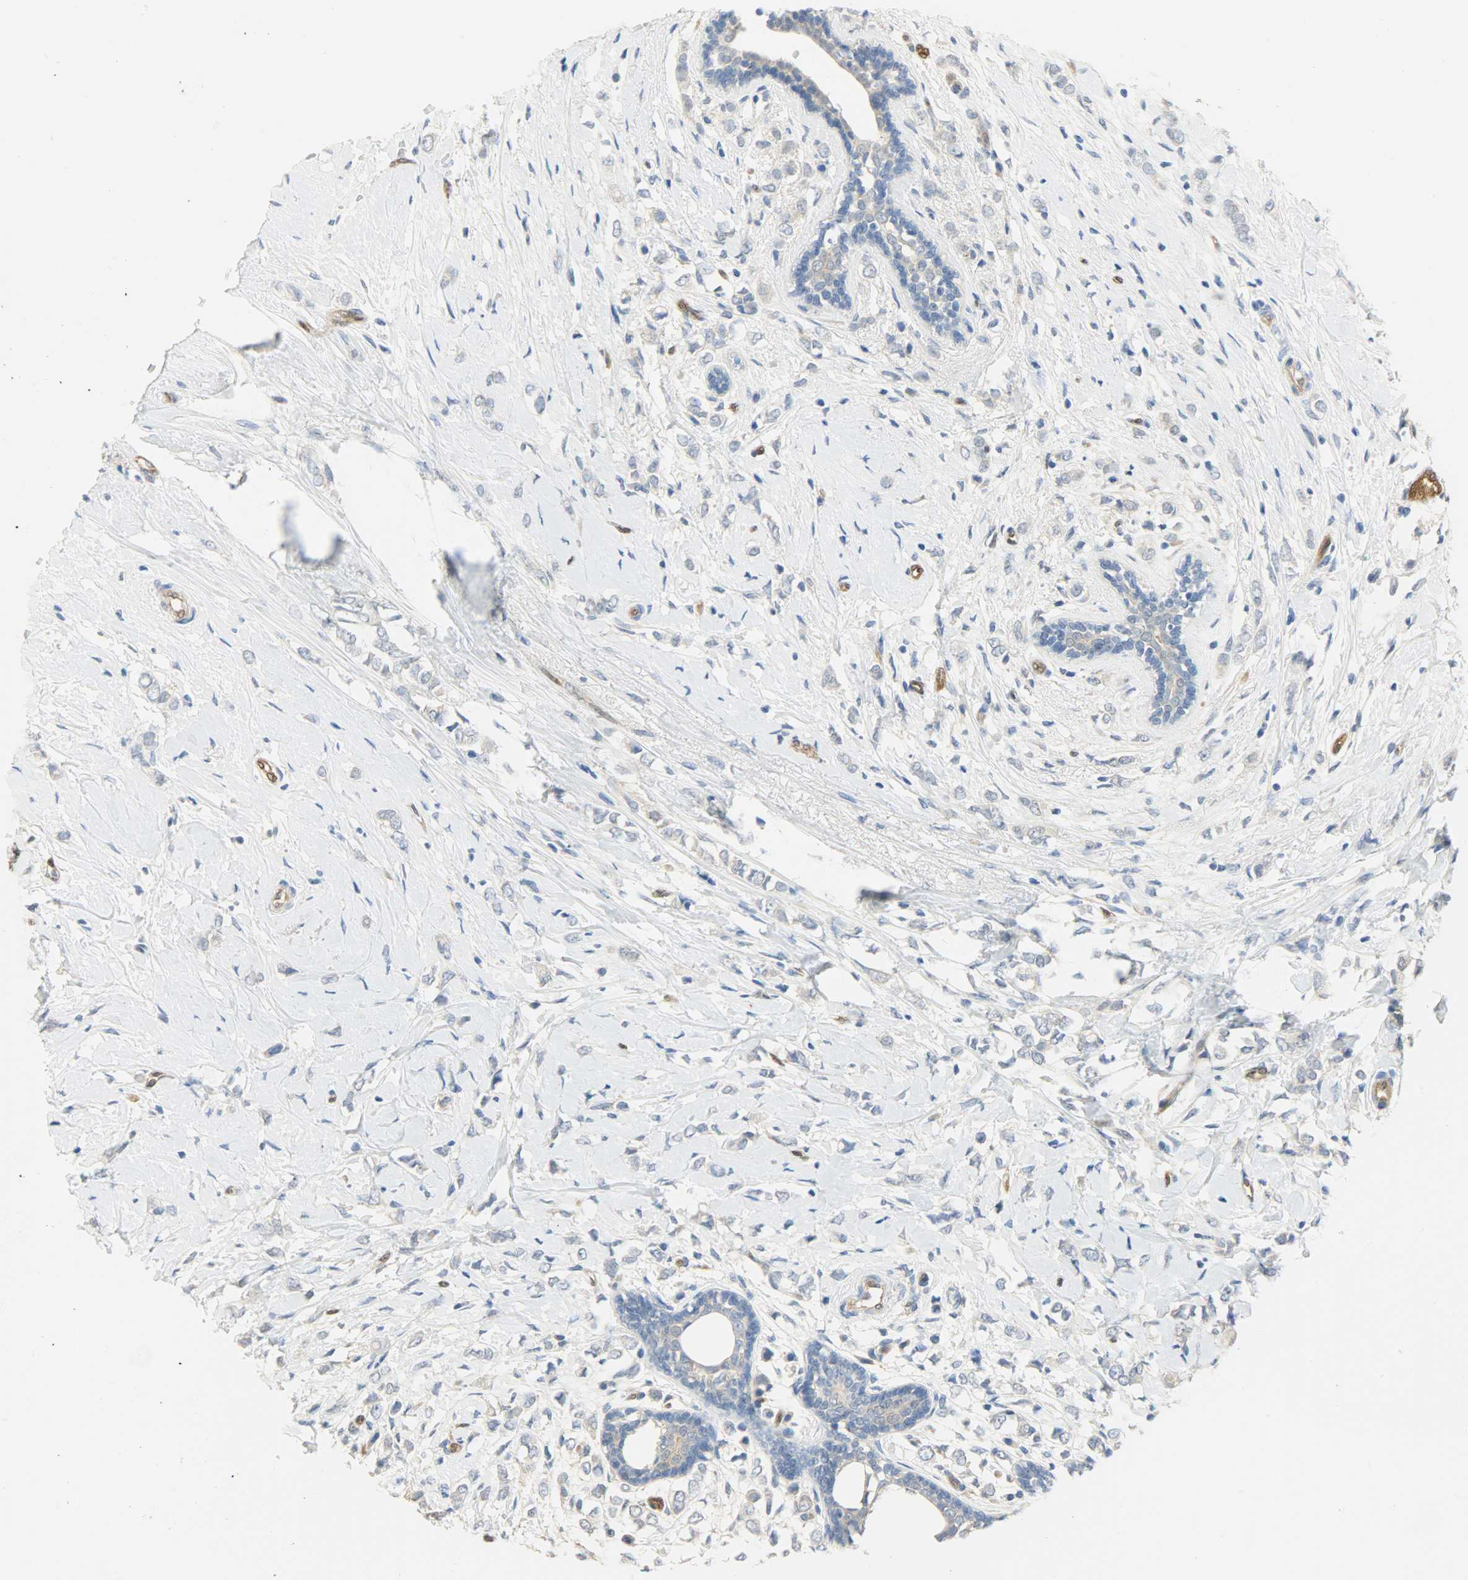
{"staining": {"intensity": "negative", "quantity": "none", "location": "none"}, "tissue": "breast cancer", "cell_type": "Tumor cells", "image_type": "cancer", "snomed": [{"axis": "morphology", "description": "Normal tissue, NOS"}, {"axis": "morphology", "description": "Lobular carcinoma"}, {"axis": "topography", "description": "Breast"}], "caption": "Immunohistochemistry photomicrograph of breast cancer stained for a protein (brown), which reveals no positivity in tumor cells.", "gene": "FKBP1A", "patient": {"sex": "female", "age": 47}}